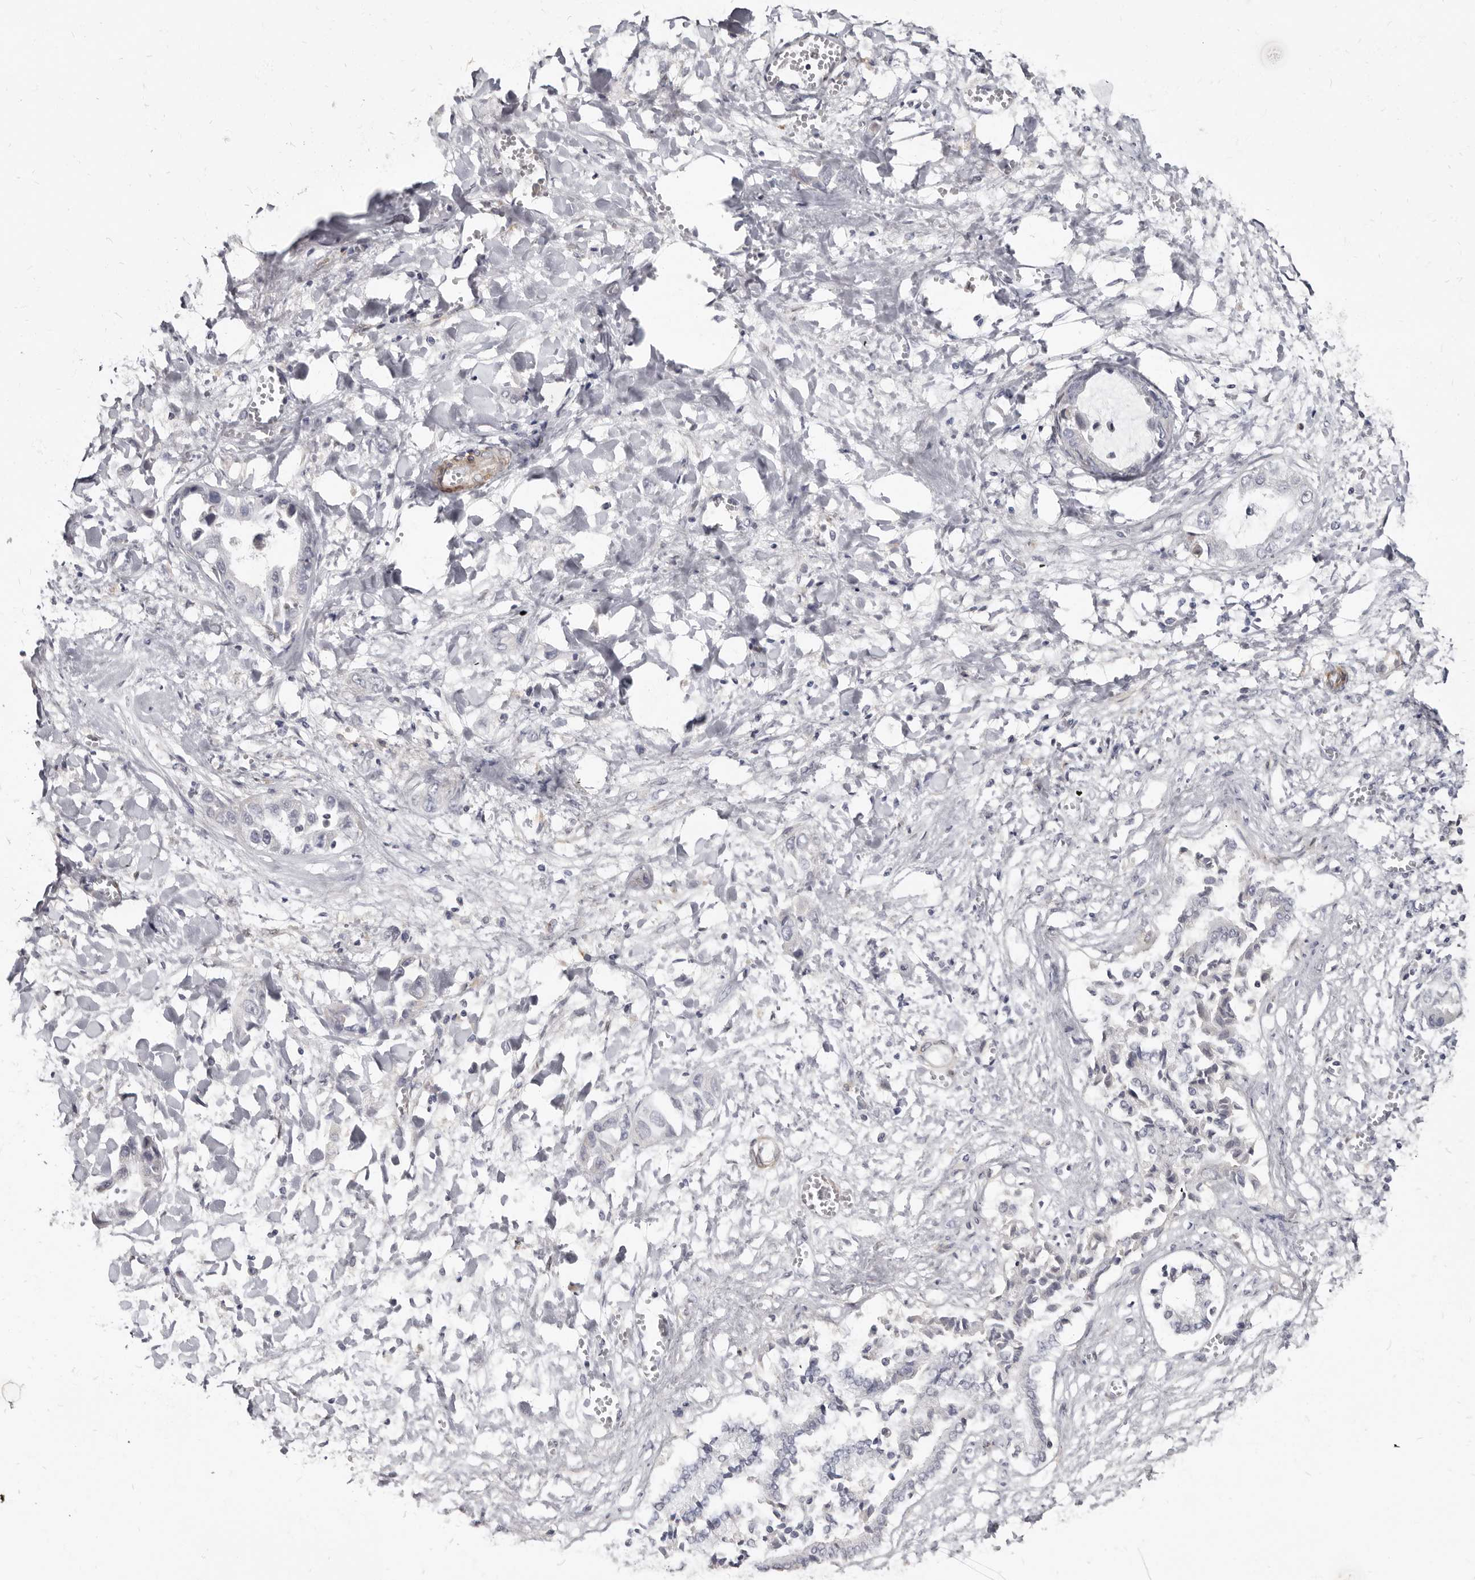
{"staining": {"intensity": "negative", "quantity": "none", "location": "none"}, "tissue": "liver cancer", "cell_type": "Tumor cells", "image_type": "cancer", "snomed": [{"axis": "morphology", "description": "Cholangiocarcinoma"}, {"axis": "topography", "description": "Liver"}], "caption": "An image of human liver cholangiocarcinoma is negative for staining in tumor cells.", "gene": "MRGPRF", "patient": {"sex": "female", "age": 52}}